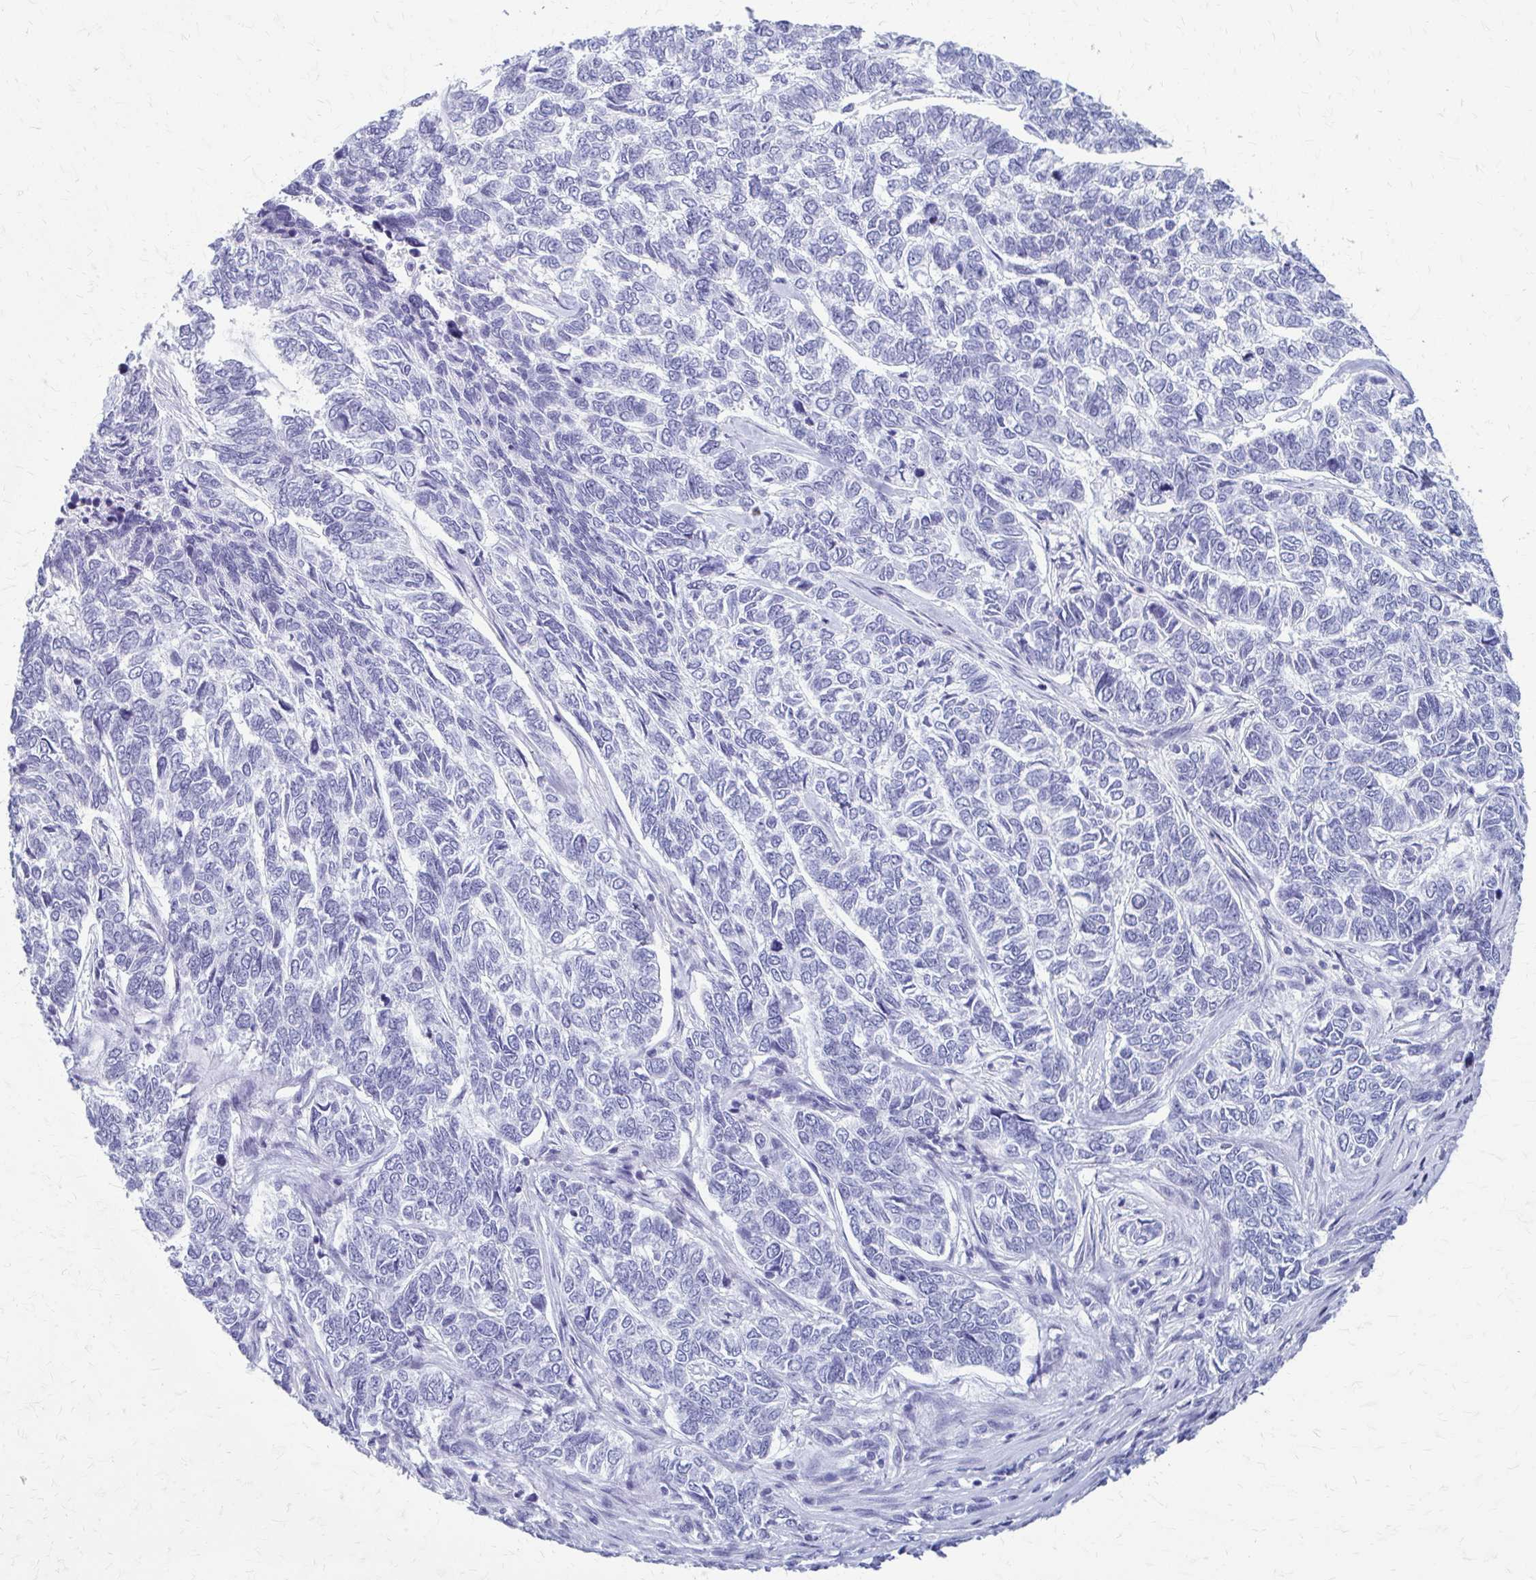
{"staining": {"intensity": "negative", "quantity": "none", "location": "none"}, "tissue": "skin cancer", "cell_type": "Tumor cells", "image_type": "cancer", "snomed": [{"axis": "morphology", "description": "Basal cell carcinoma"}, {"axis": "topography", "description": "Skin"}], "caption": "Tumor cells show no significant protein expression in skin cancer (basal cell carcinoma).", "gene": "CELF5", "patient": {"sex": "female", "age": 65}}